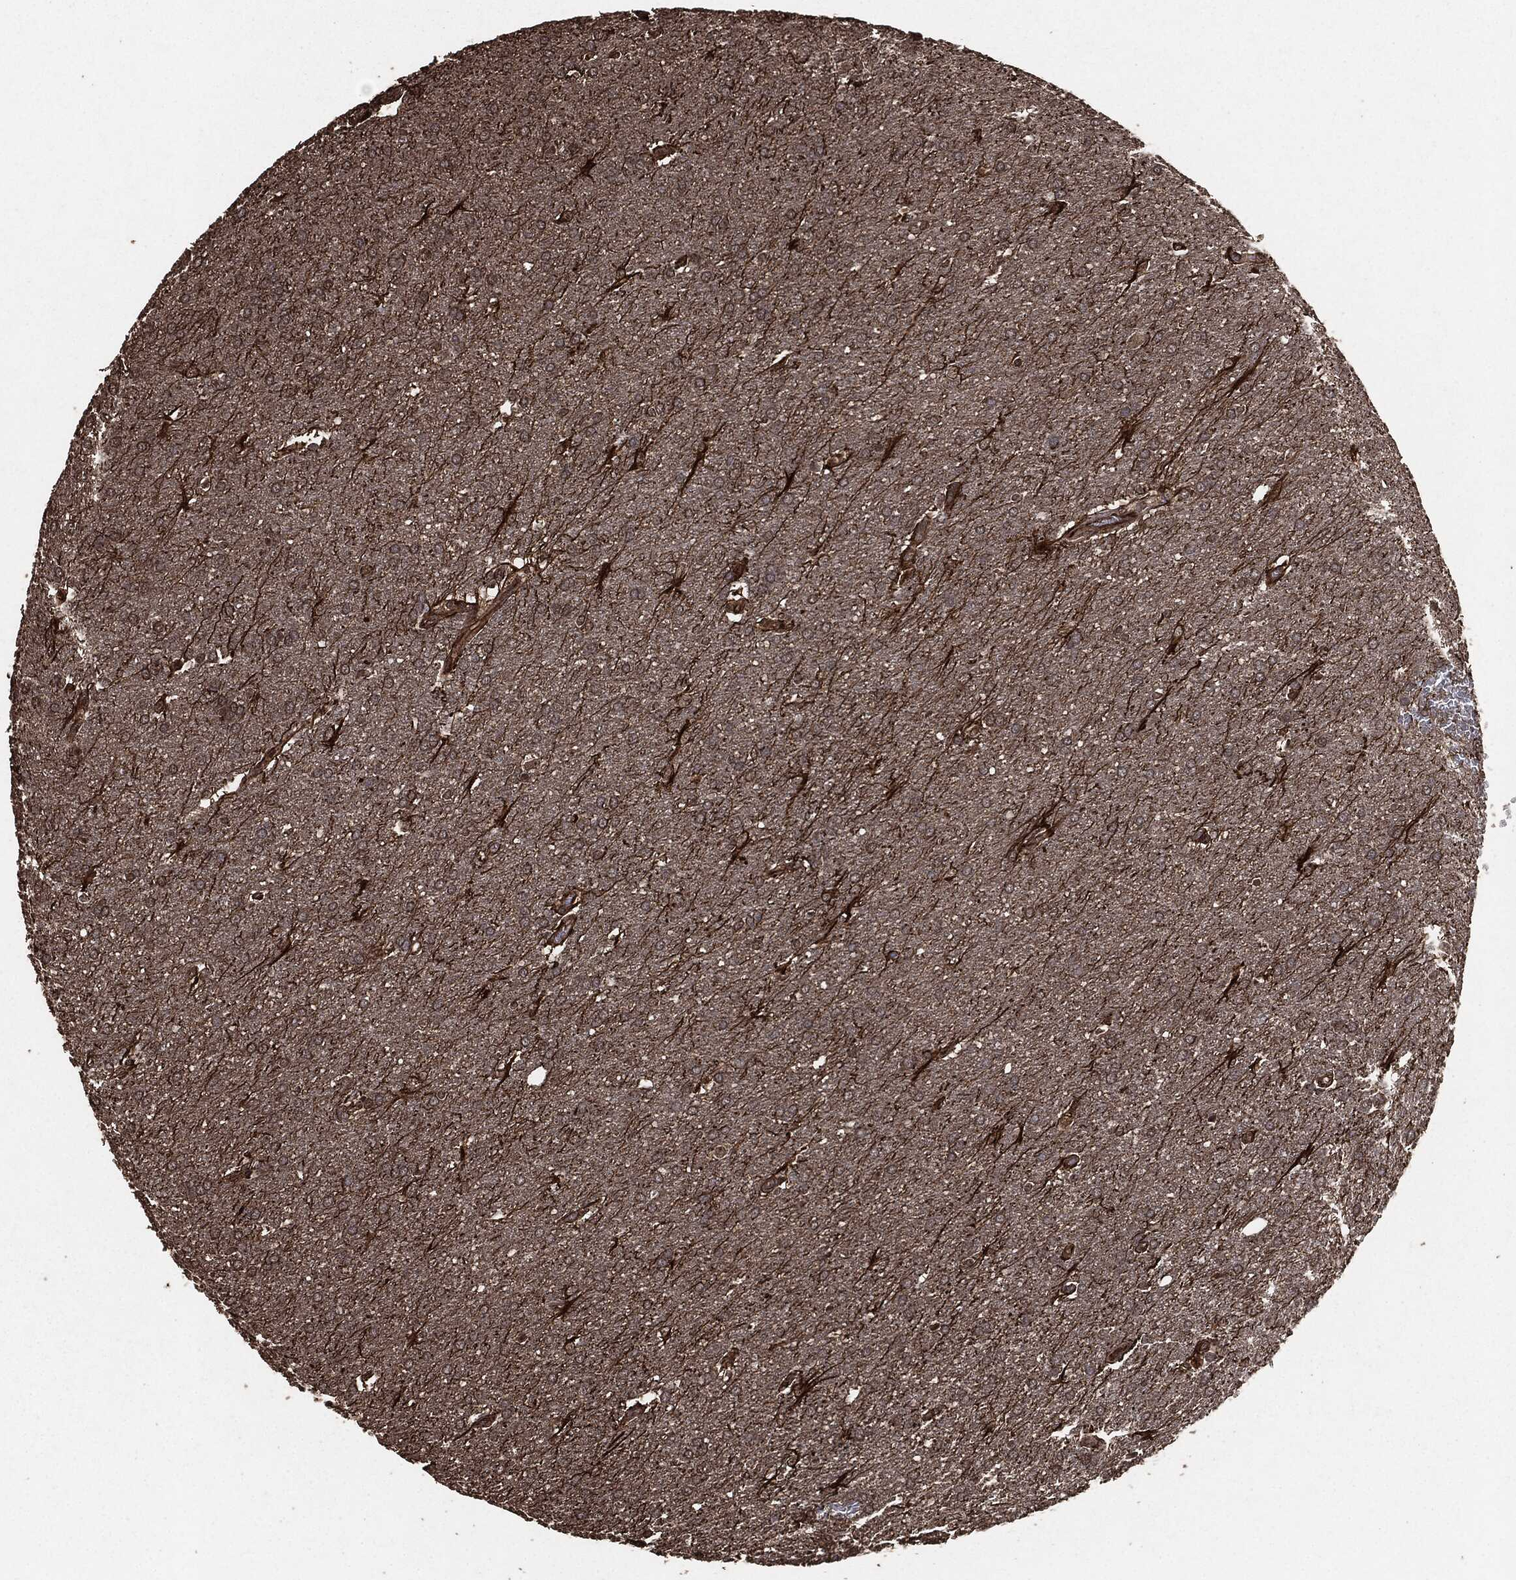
{"staining": {"intensity": "negative", "quantity": "none", "location": "none"}, "tissue": "glioma", "cell_type": "Tumor cells", "image_type": "cancer", "snomed": [{"axis": "morphology", "description": "Glioma, malignant, Low grade"}, {"axis": "topography", "description": "Brain"}], "caption": "Protein analysis of glioma shows no significant staining in tumor cells.", "gene": "EGFR", "patient": {"sex": "female", "age": 32}}